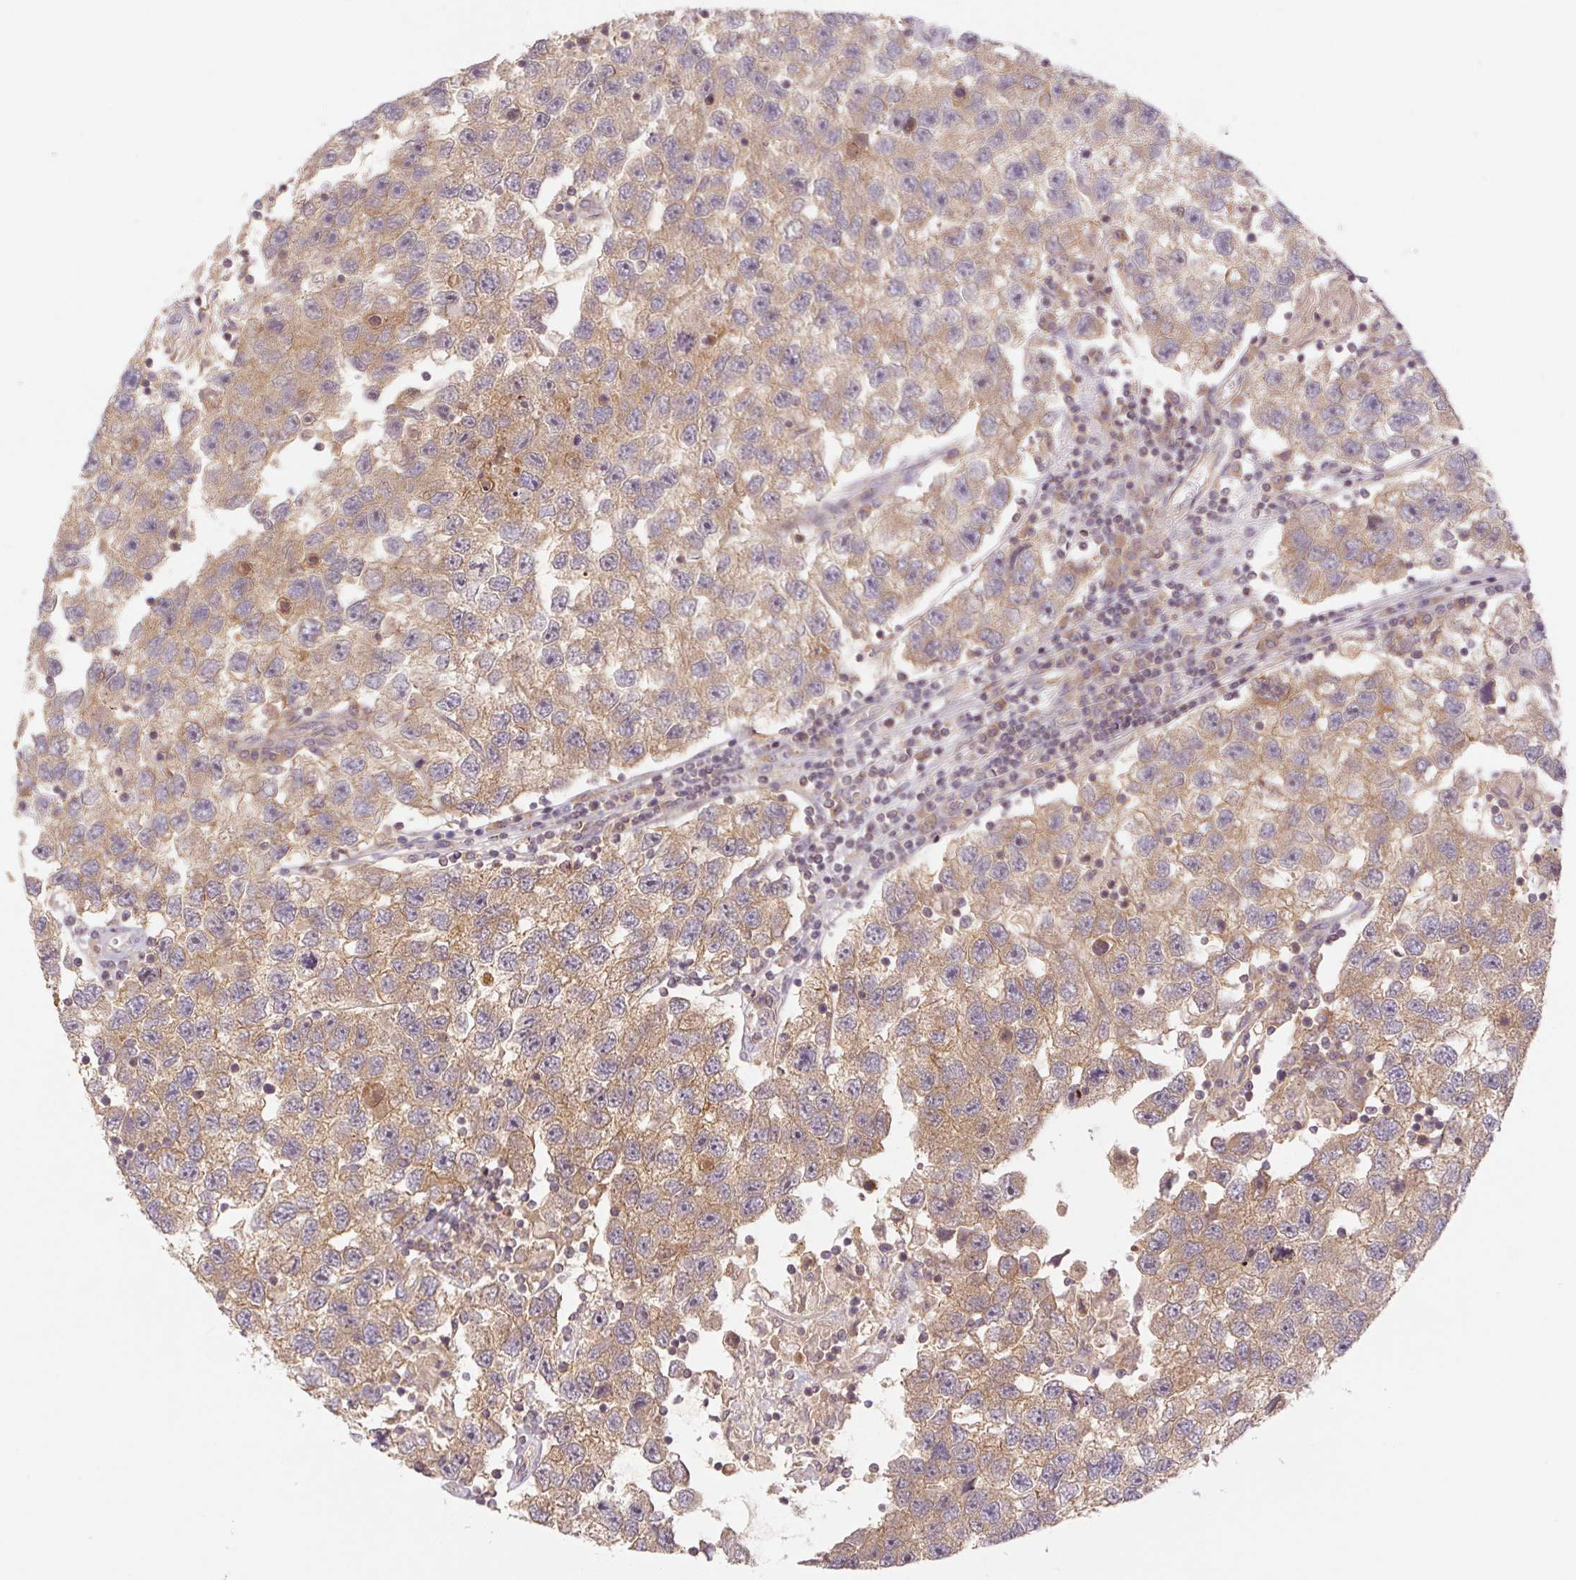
{"staining": {"intensity": "moderate", "quantity": ">75%", "location": "cytoplasmic/membranous"}, "tissue": "testis cancer", "cell_type": "Tumor cells", "image_type": "cancer", "snomed": [{"axis": "morphology", "description": "Seminoma, NOS"}, {"axis": "topography", "description": "Testis"}], "caption": "A high-resolution image shows immunohistochemistry staining of testis seminoma, which reveals moderate cytoplasmic/membranous staining in approximately >75% of tumor cells.", "gene": "MTHFD1", "patient": {"sex": "male", "age": 26}}